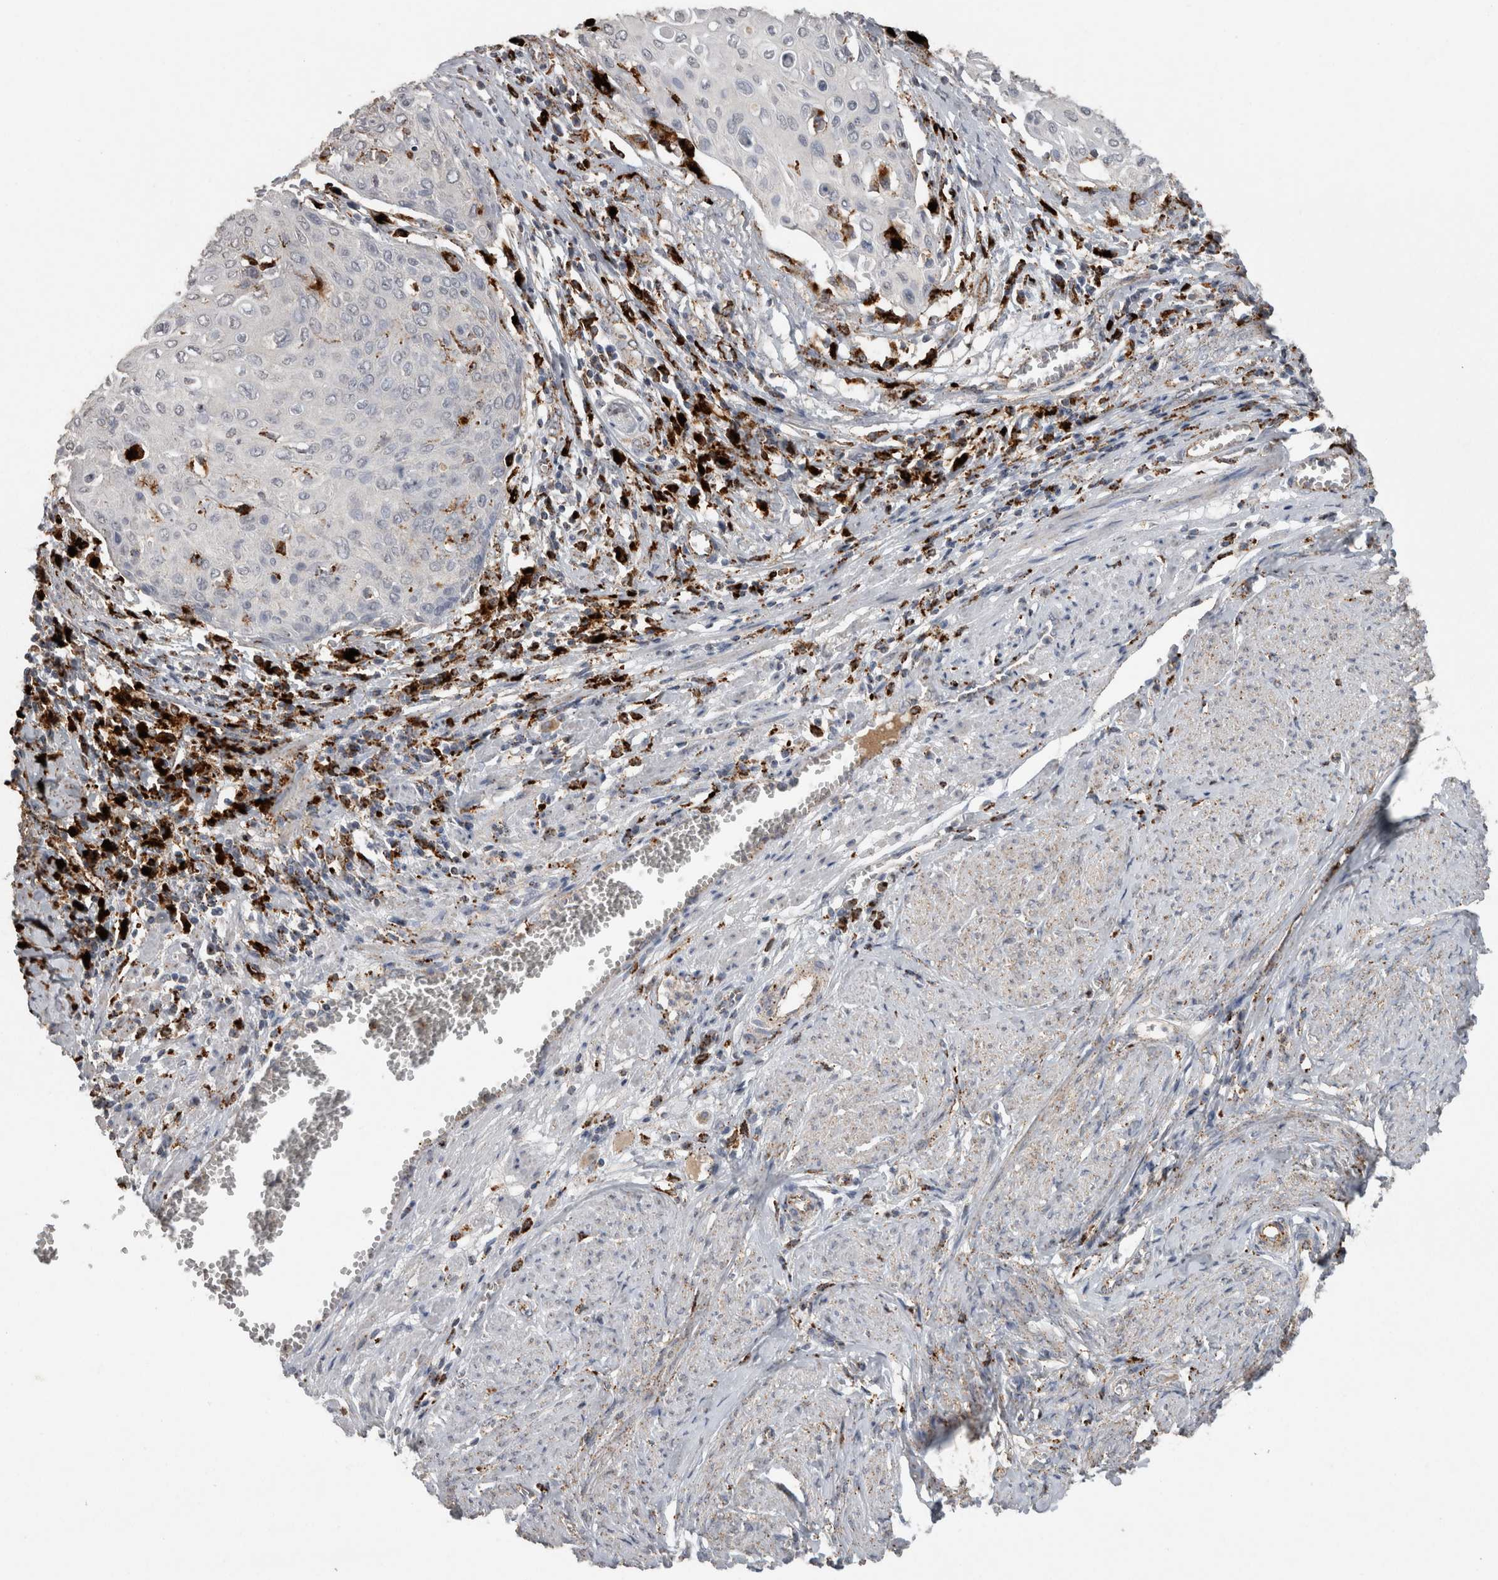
{"staining": {"intensity": "negative", "quantity": "none", "location": "none"}, "tissue": "cervical cancer", "cell_type": "Tumor cells", "image_type": "cancer", "snomed": [{"axis": "morphology", "description": "Squamous cell carcinoma, NOS"}, {"axis": "topography", "description": "Cervix"}], "caption": "DAB immunohistochemical staining of cervical cancer displays no significant positivity in tumor cells. The staining was performed using DAB to visualize the protein expression in brown, while the nuclei were stained in blue with hematoxylin (Magnification: 20x).", "gene": "CTSZ", "patient": {"sex": "female", "age": 39}}